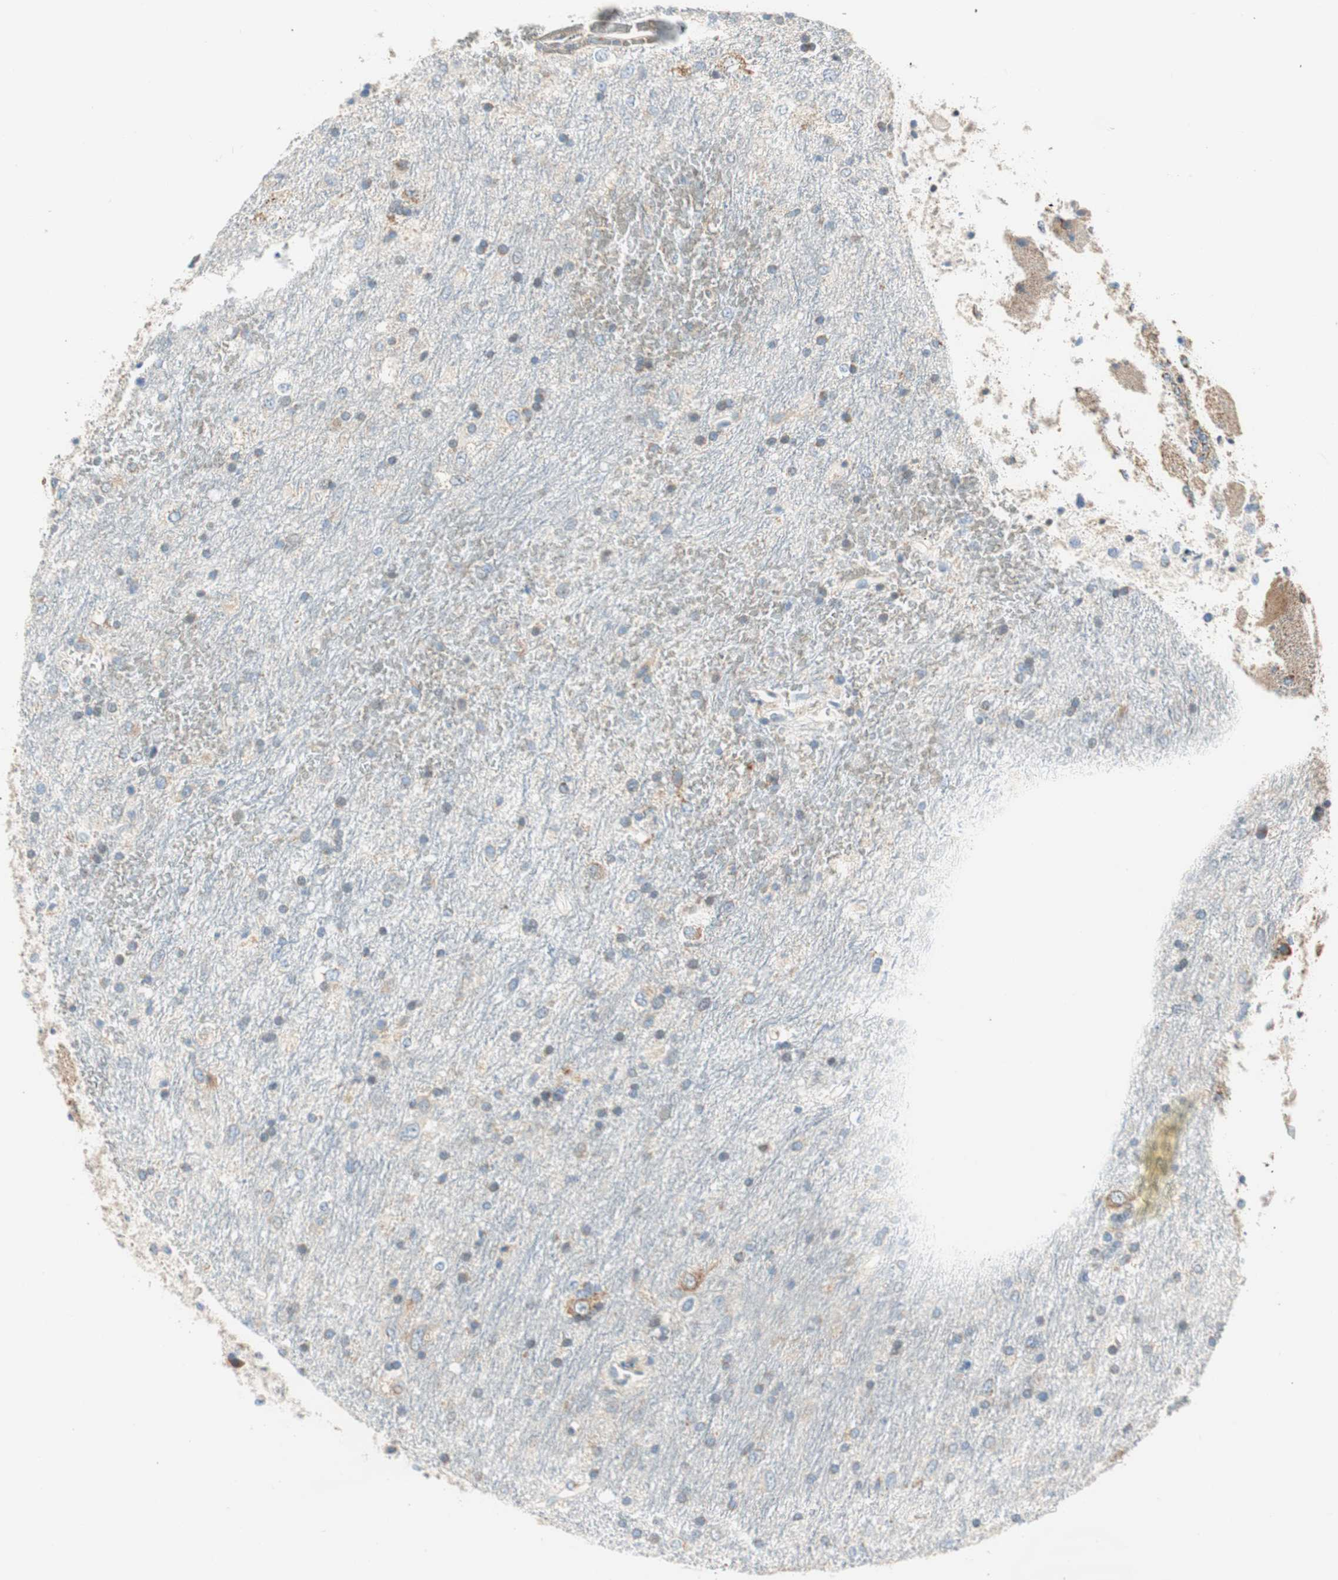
{"staining": {"intensity": "weak", "quantity": "<25%", "location": "cytoplasmic/membranous"}, "tissue": "glioma", "cell_type": "Tumor cells", "image_type": "cancer", "snomed": [{"axis": "morphology", "description": "Glioma, malignant, Low grade"}, {"axis": "topography", "description": "Brain"}], "caption": "Tumor cells show no significant staining in malignant glioma (low-grade).", "gene": "RORB", "patient": {"sex": "male", "age": 77}}